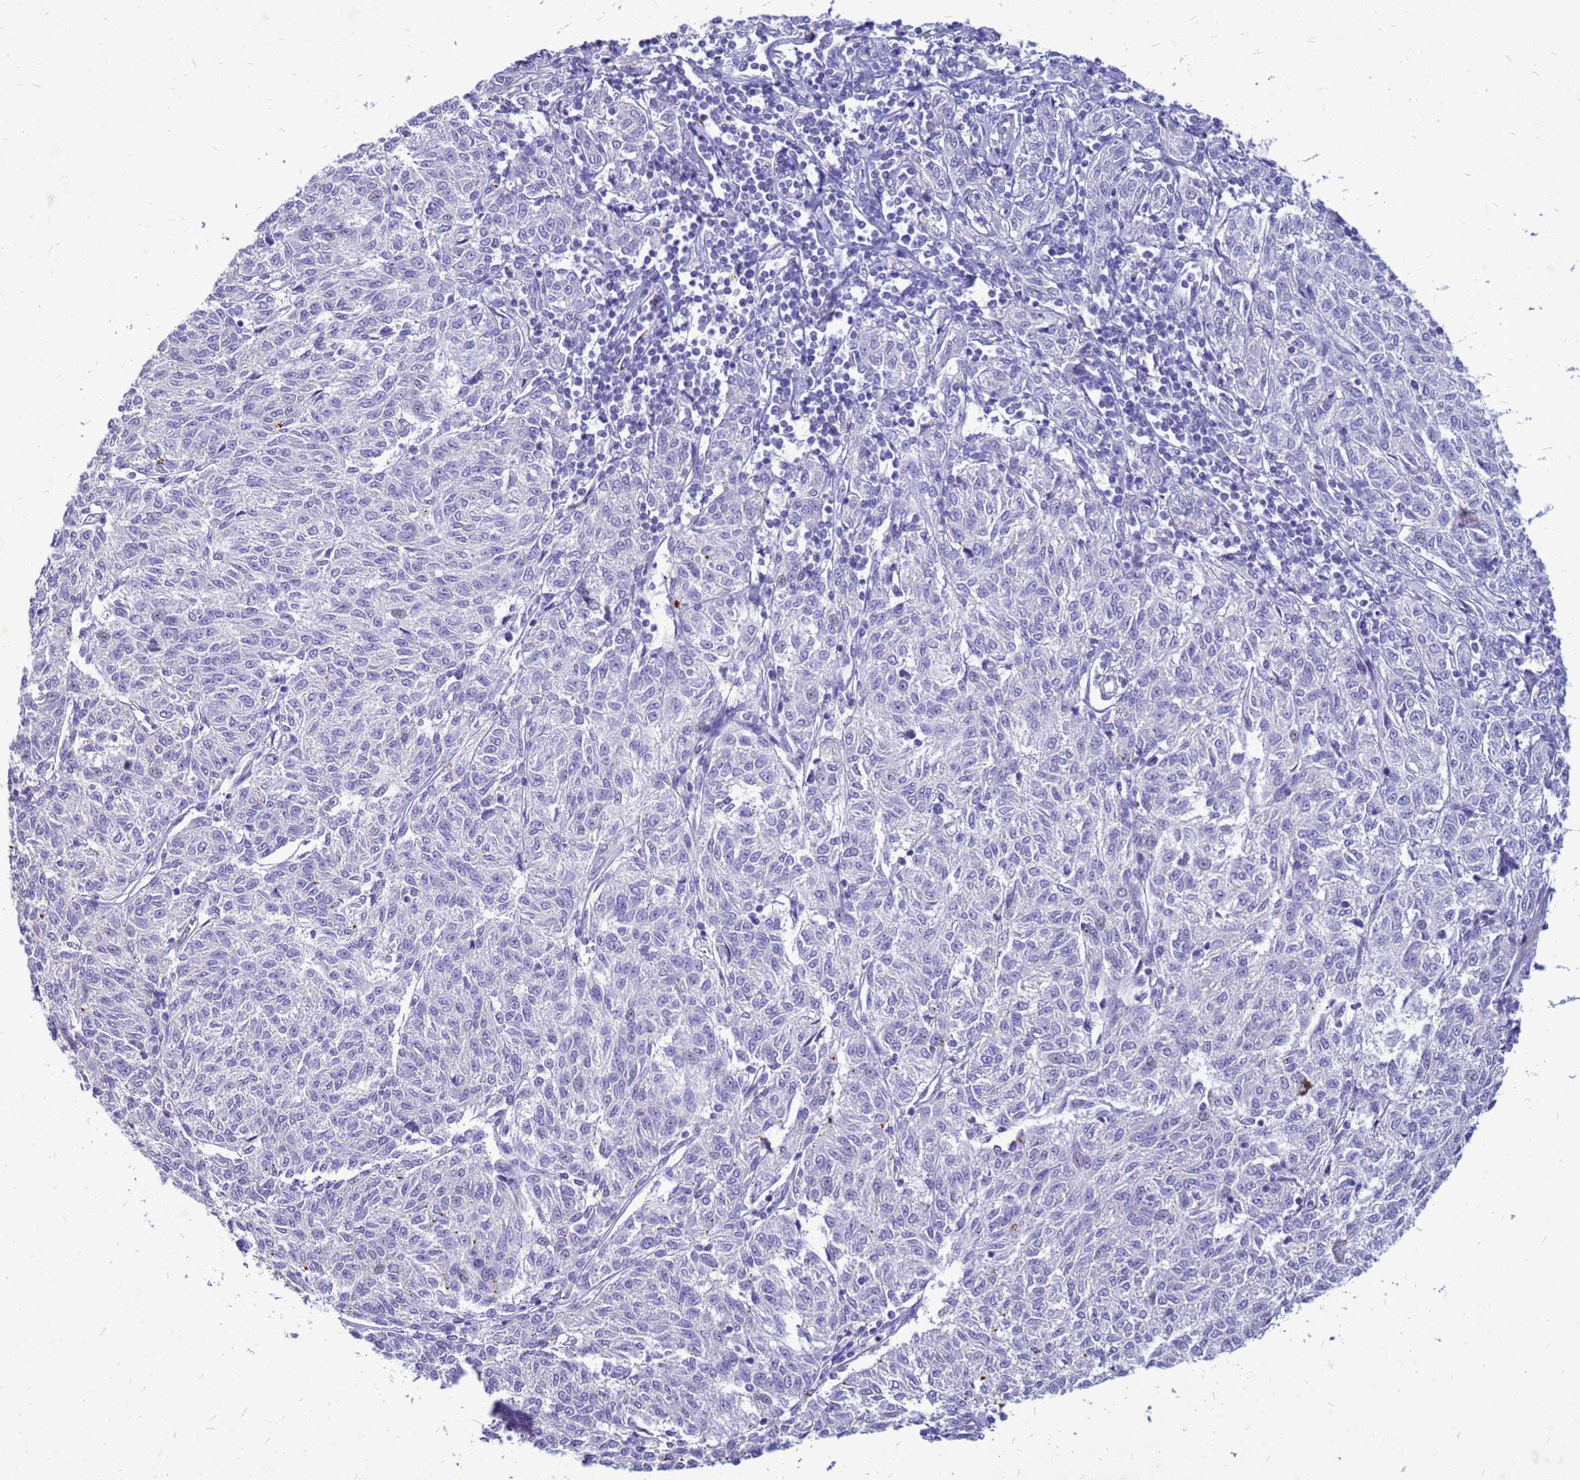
{"staining": {"intensity": "negative", "quantity": "none", "location": "none"}, "tissue": "melanoma", "cell_type": "Tumor cells", "image_type": "cancer", "snomed": [{"axis": "morphology", "description": "Malignant melanoma, NOS"}, {"axis": "topography", "description": "Skin"}], "caption": "Immunohistochemical staining of melanoma shows no significant positivity in tumor cells.", "gene": "AKR1C1", "patient": {"sex": "female", "age": 72}}